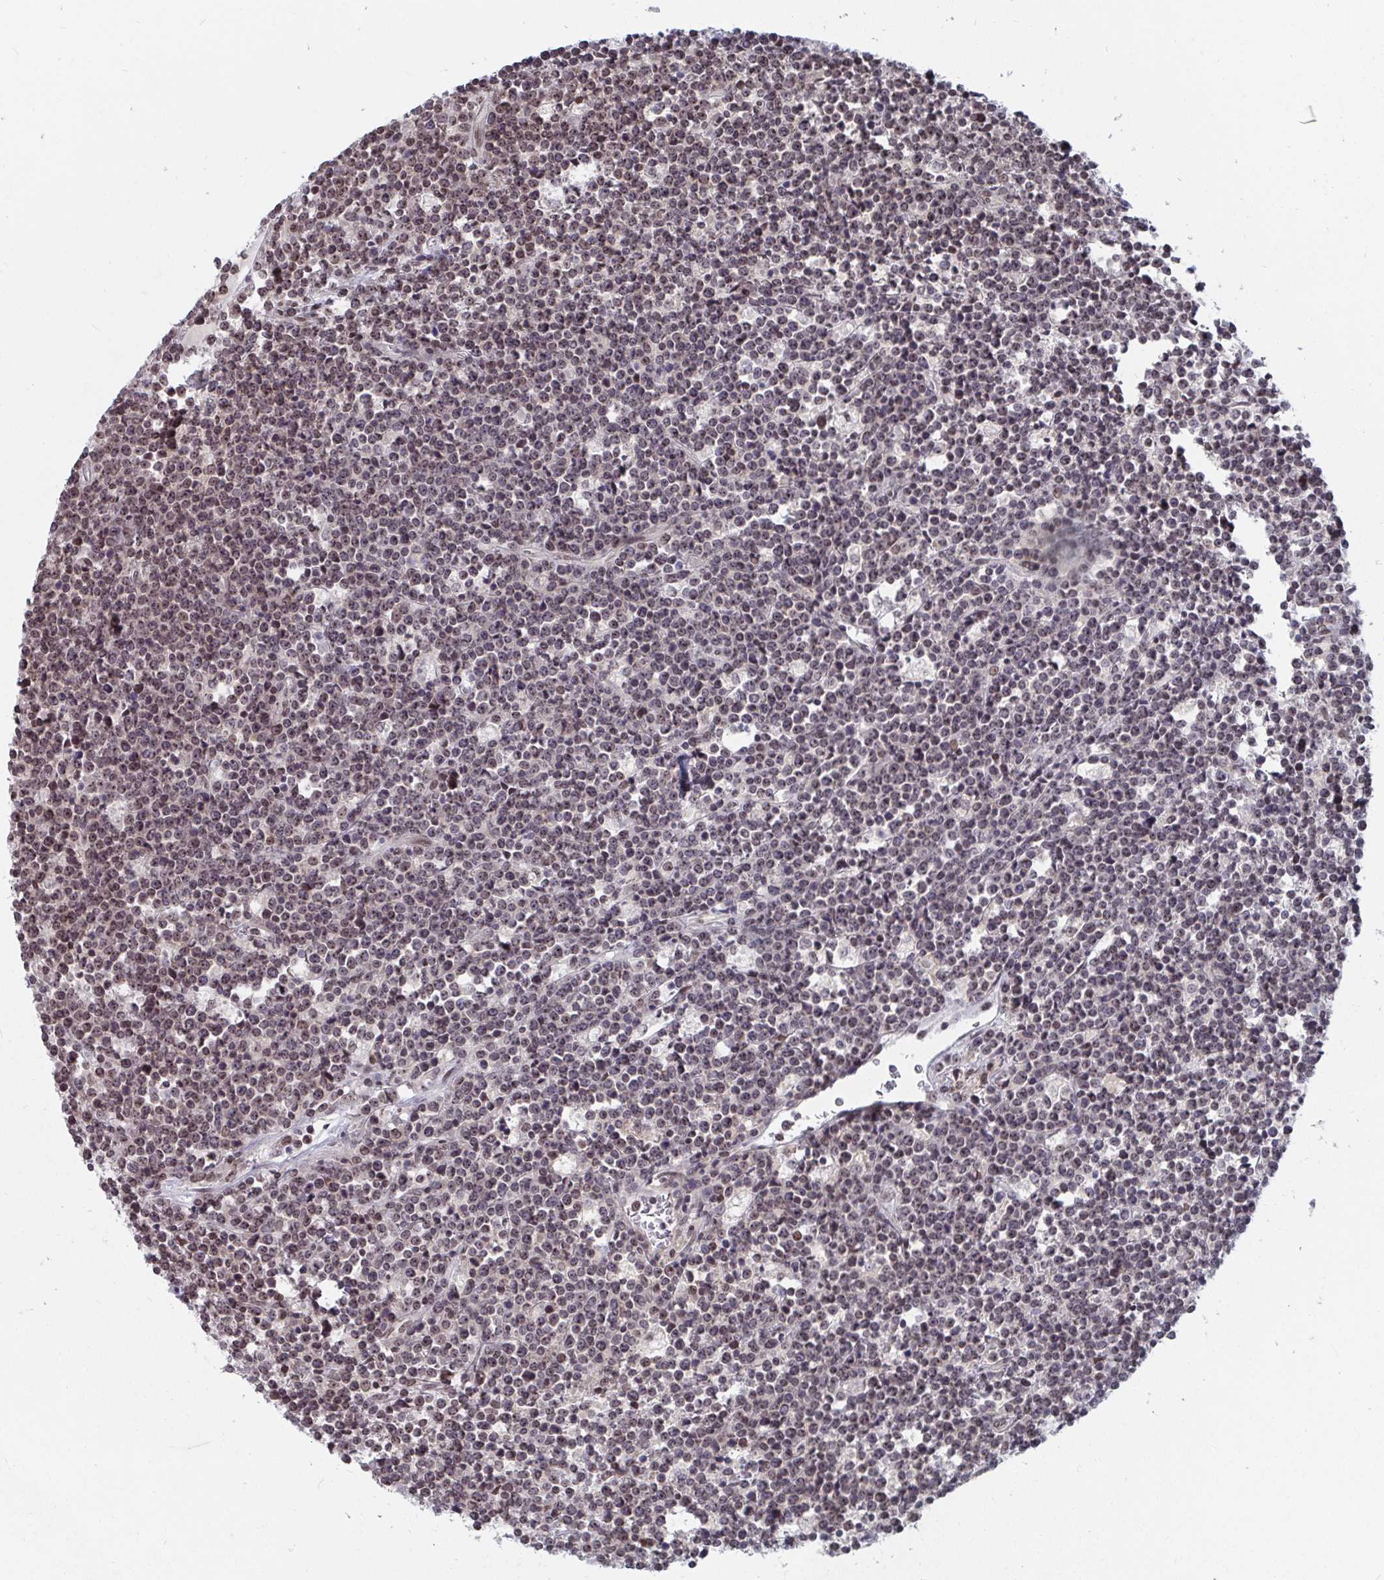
{"staining": {"intensity": "weak", "quantity": "25%-75%", "location": "nuclear"}, "tissue": "lymphoma", "cell_type": "Tumor cells", "image_type": "cancer", "snomed": [{"axis": "morphology", "description": "Malignant lymphoma, non-Hodgkin's type, High grade"}, {"axis": "topography", "description": "Ovary"}], "caption": "Lymphoma stained for a protein (brown) displays weak nuclear positive positivity in about 25%-75% of tumor cells.", "gene": "TRIP12", "patient": {"sex": "female", "age": 56}}